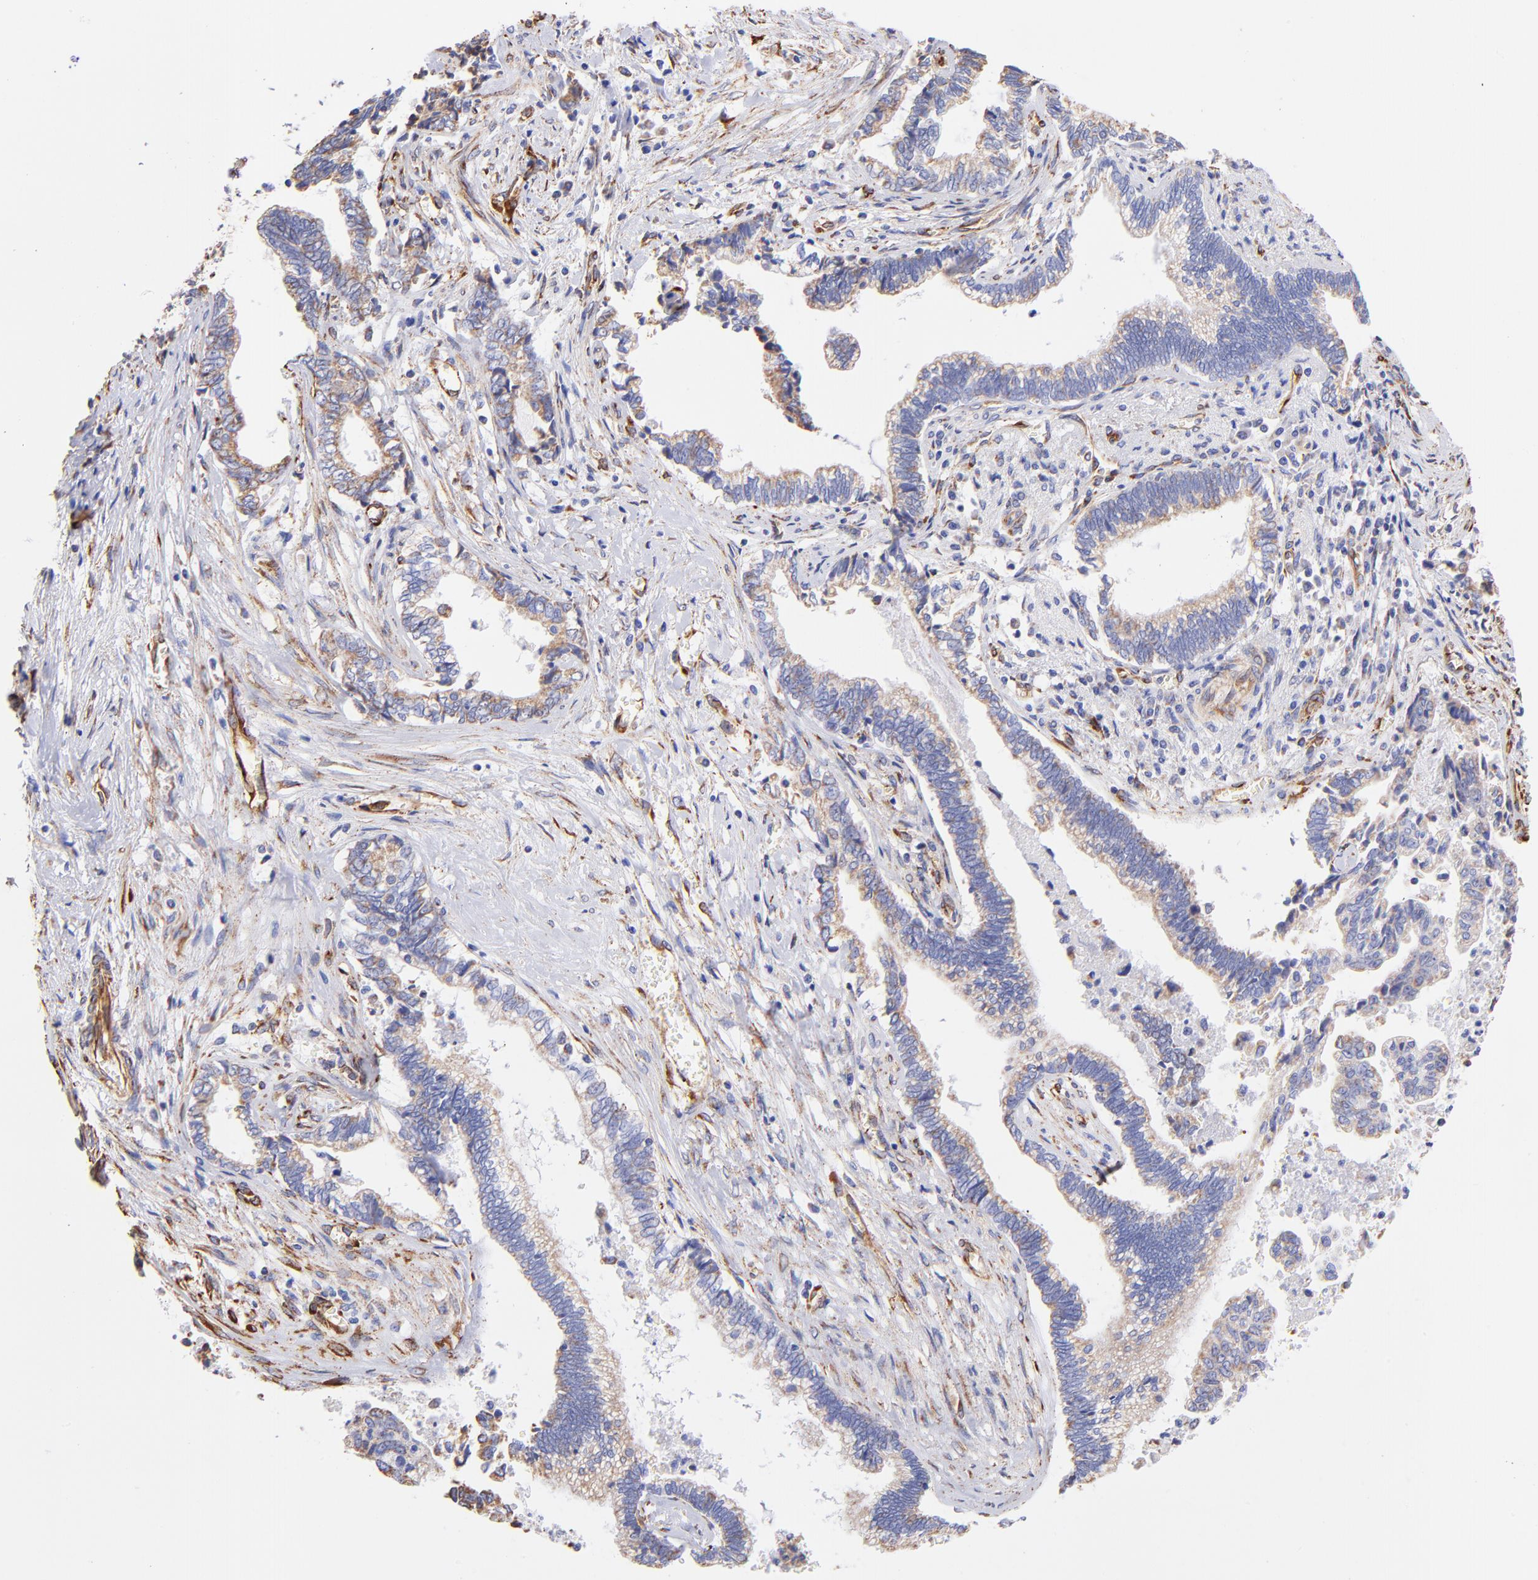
{"staining": {"intensity": "moderate", "quantity": ">75%", "location": "cytoplasmic/membranous"}, "tissue": "liver cancer", "cell_type": "Tumor cells", "image_type": "cancer", "snomed": [{"axis": "morphology", "description": "Cholangiocarcinoma"}, {"axis": "topography", "description": "Liver"}], "caption": "This is an image of immunohistochemistry staining of liver cancer, which shows moderate expression in the cytoplasmic/membranous of tumor cells.", "gene": "SPARC", "patient": {"sex": "male", "age": 57}}